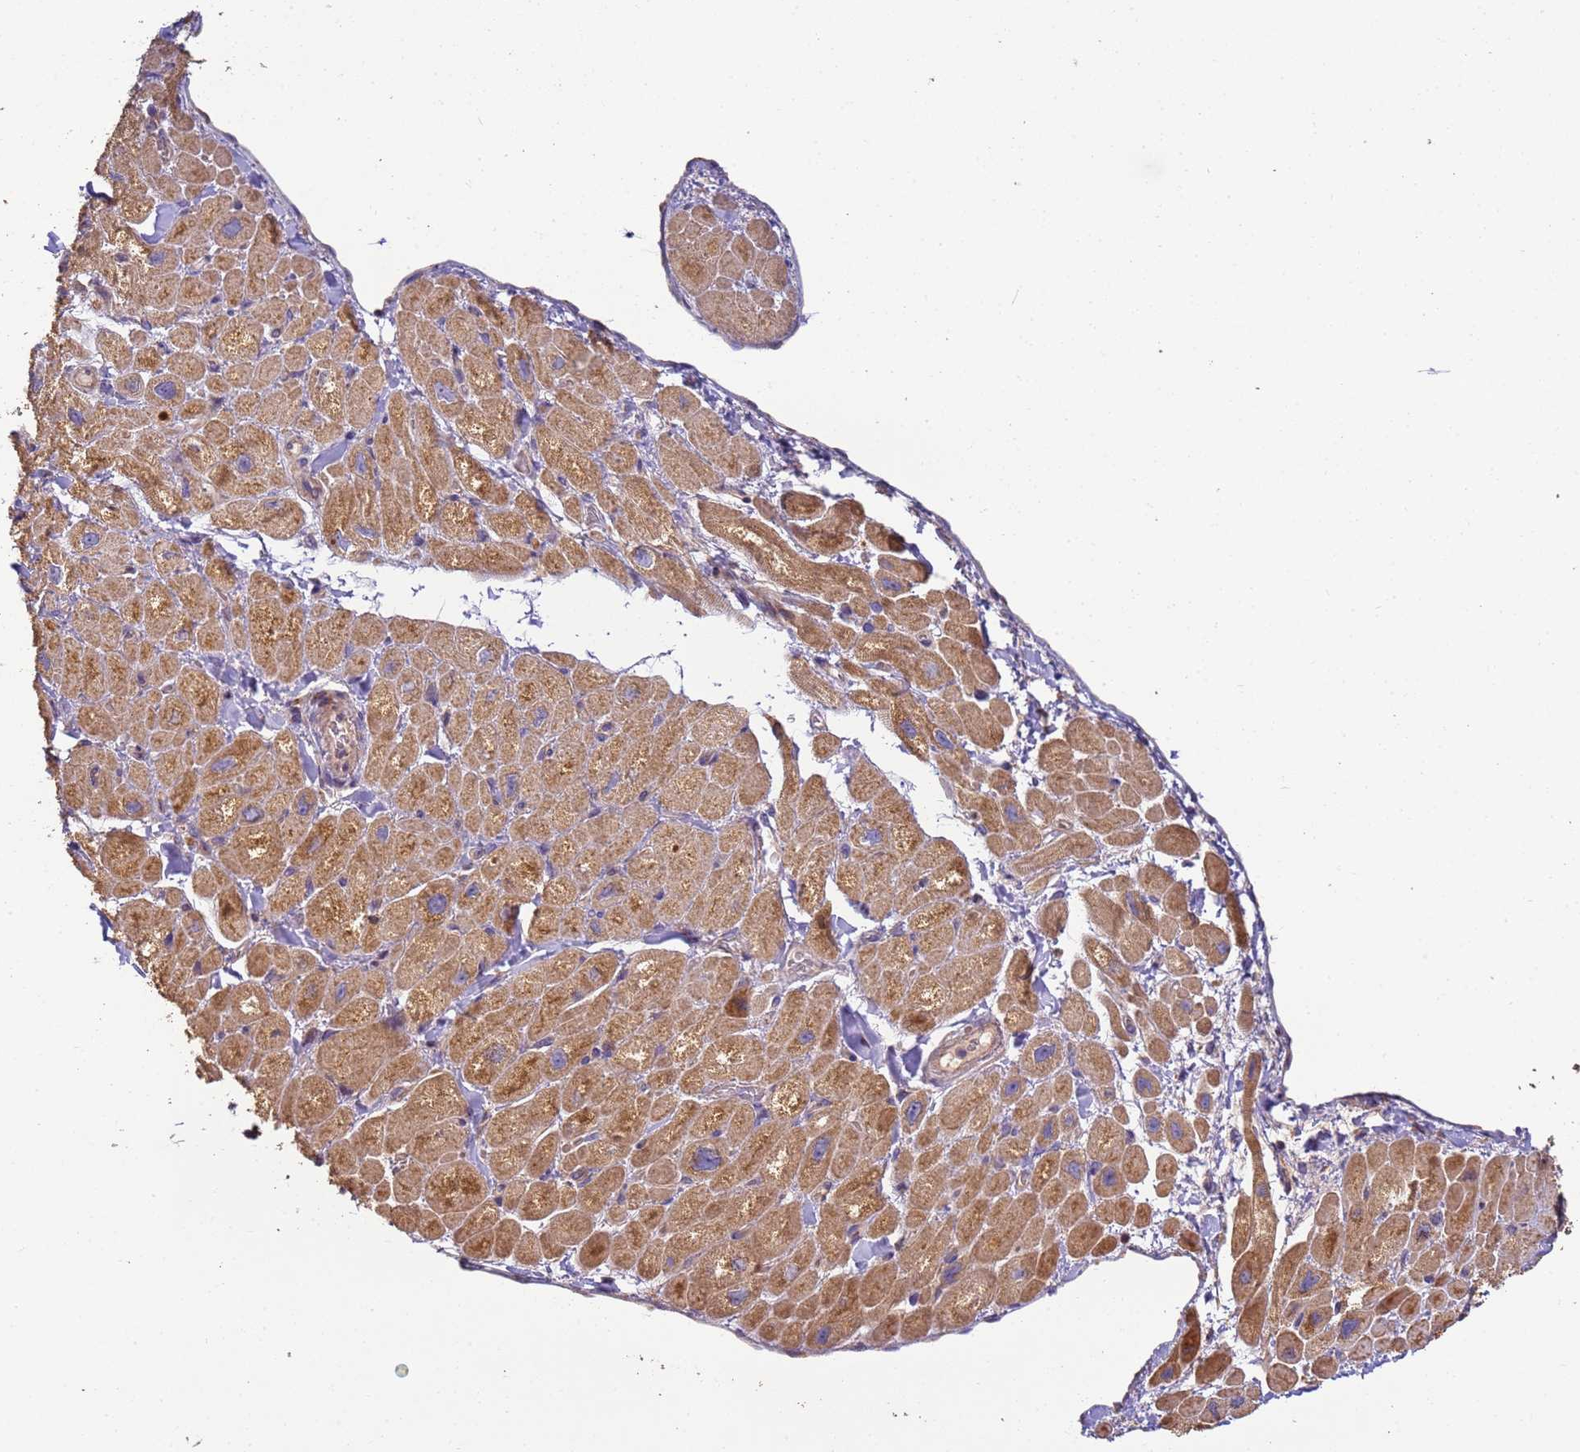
{"staining": {"intensity": "moderate", "quantity": ">75%", "location": "cytoplasmic/membranous"}, "tissue": "heart muscle", "cell_type": "Cardiomyocytes", "image_type": "normal", "snomed": [{"axis": "morphology", "description": "Normal tissue, NOS"}, {"axis": "topography", "description": "Heart"}], "caption": "Immunohistochemistry (IHC) (DAB (3,3'-diaminobenzidine)) staining of unremarkable heart muscle demonstrates moderate cytoplasmic/membranous protein positivity in approximately >75% of cardiomyocytes.", "gene": "TIGAR", "patient": {"sex": "male", "age": 65}}